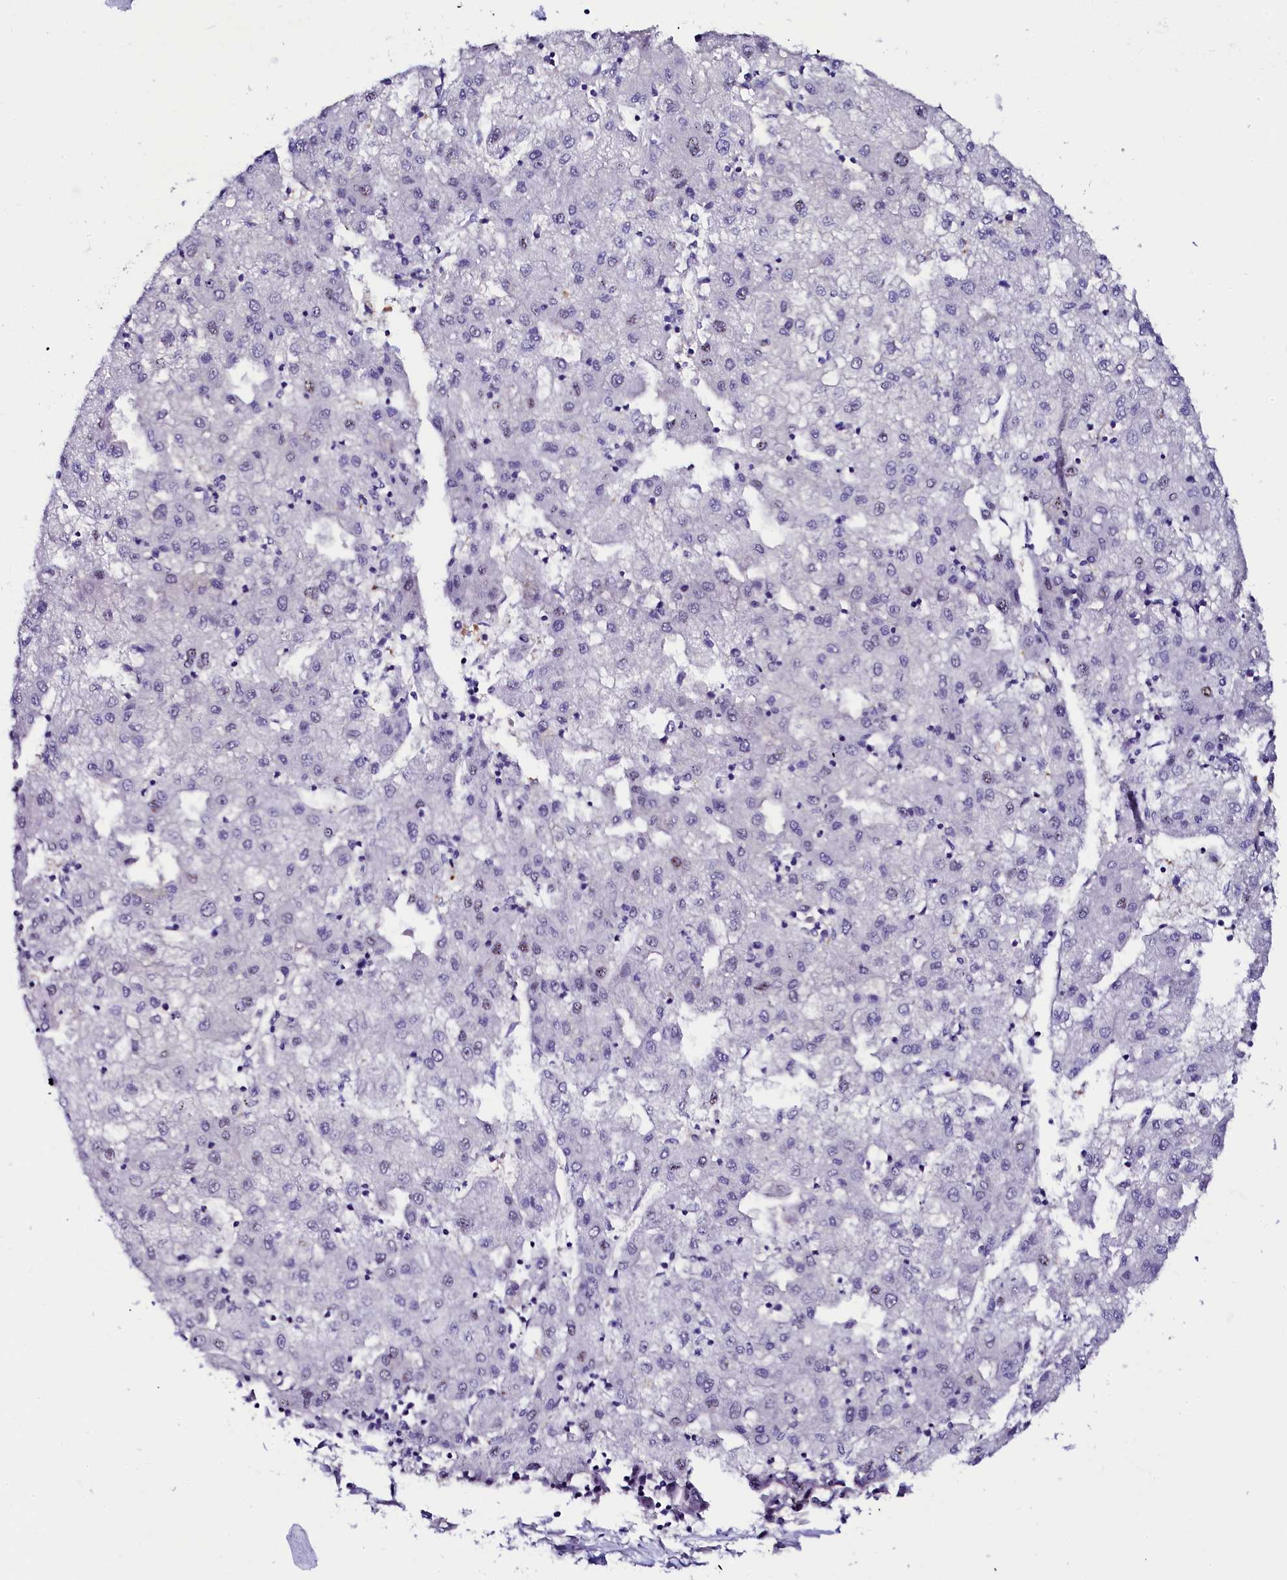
{"staining": {"intensity": "negative", "quantity": "none", "location": "none"}, "tissue": "liver cancer", "cell_type": "Tumor cells", "image_type": "cancer", "snomed": [{"axis": "morphology", "description": "Carcinoma, Hepatocellular, NOS"}, {"axis": "topography", "description": "Liver"}], "caption": "The IHC photomicrograph has no significant staining in tumor cells of liver cancer (hepatocellular carcinoma) tissue.", "gene": "OTOL1", "patient": {"sex": "male", "age": 72}}